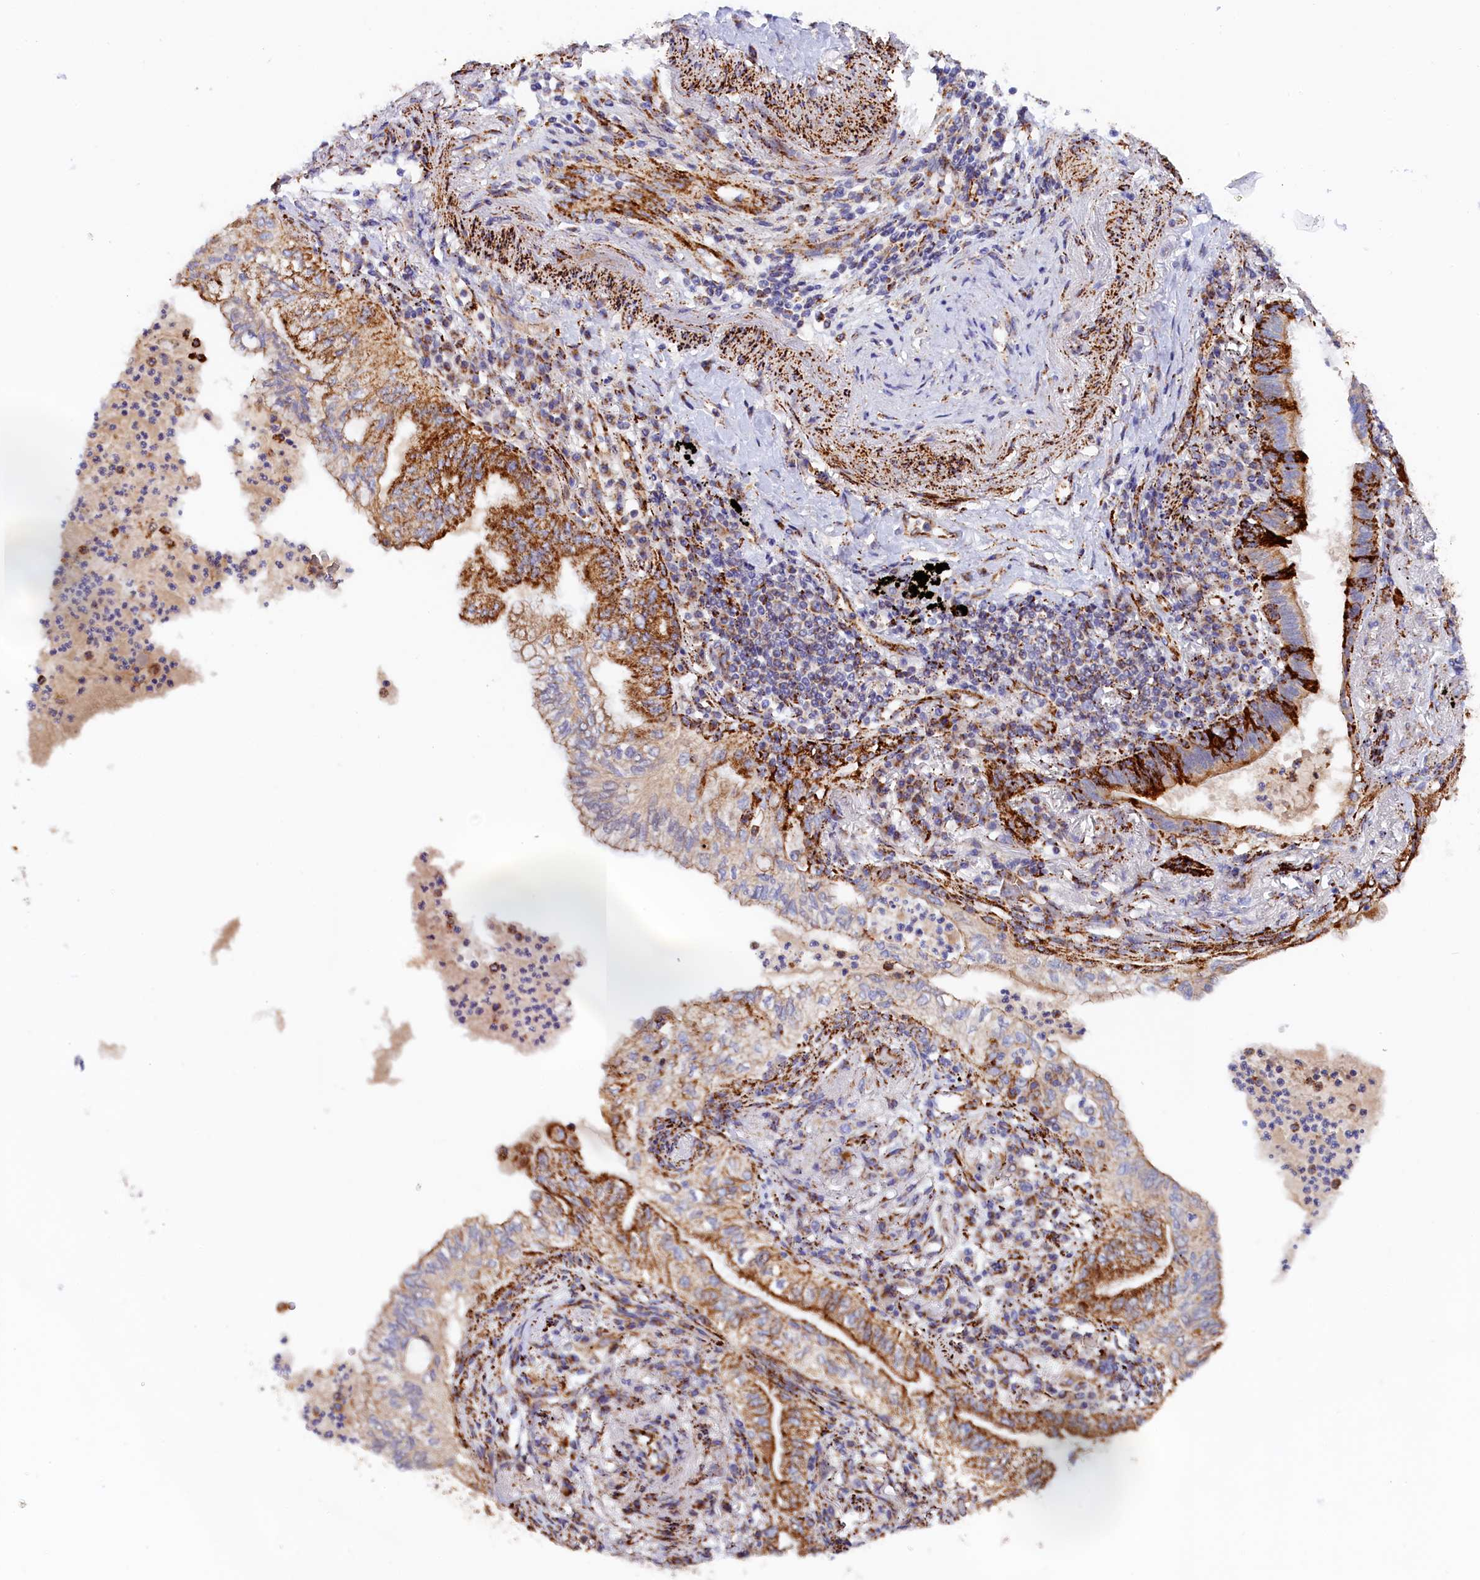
{"staining": {"intensity": "strong", "quantity": "25%-75%", "location": "cytoplasmic/membranous"}, "tissue": "lung cancer", "cell_type": "Tumor cells", "image_type": "cancer", "snomed": [{"axis": "morphology", "description": "Normal tissue, NOS"}, {"axis": "morphology", "description": "Adenocarcinoma, NOS"}, {"axis": "topography", "description": "Bronchus"}, {"axis": "topography", "description": "Lung"}], "caption": "Adenocarcinoma (lung) stained for a protein shows strong cytoplasmic/membranous positivity in tumor cells.", "gene": "AKTIP", "patient": {"sex": "female", "age": 70}}